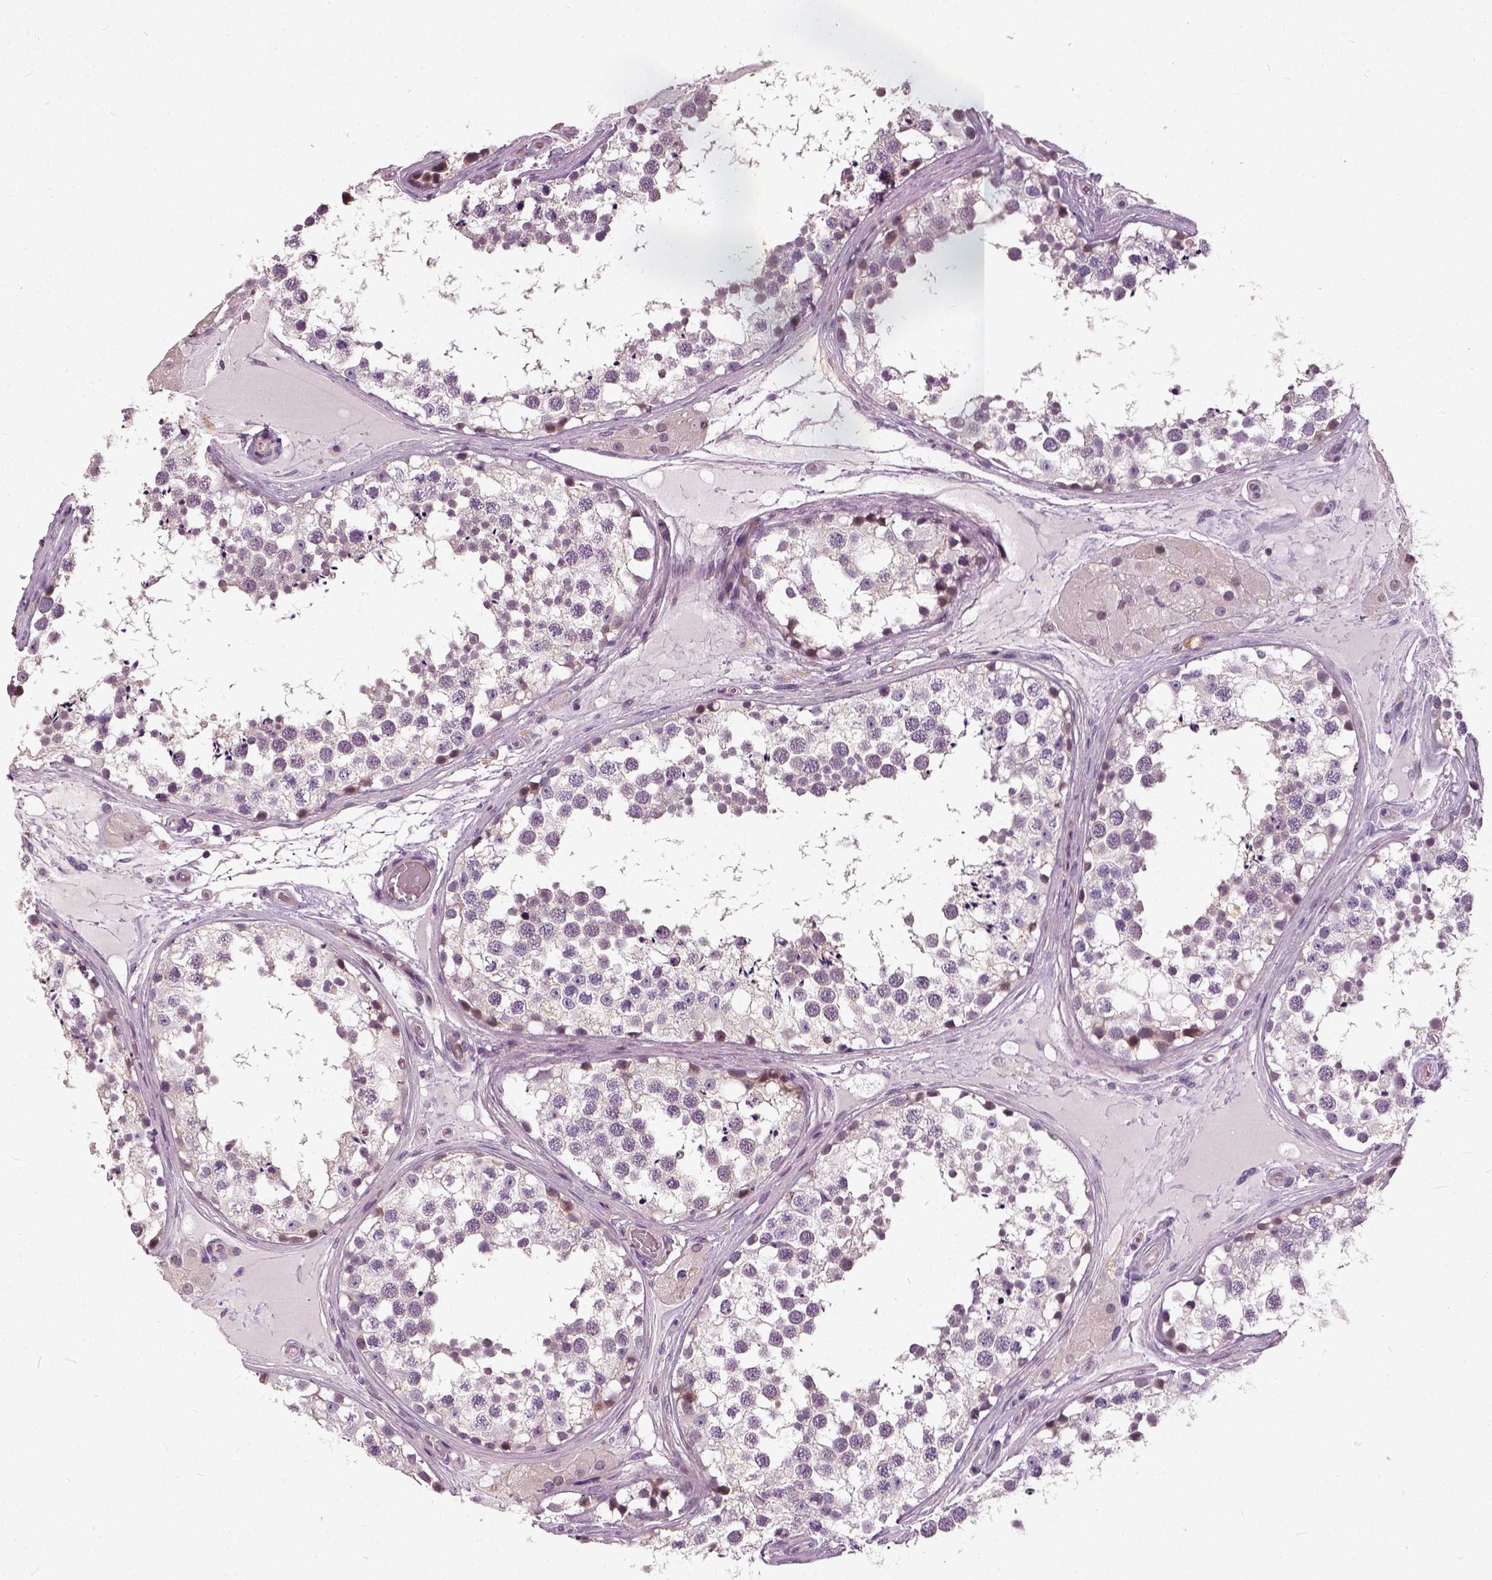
{"staining": {"intensity": "negative", "quantity": "none", "location": "none"}, "tissue": "testis", "cell_type": "Cells in seminiferous ducts", "image_type": "normal", "snomed": [{"axis": "morphology", "description": "Normal tissue, NOS"}, {"axis": "morphology", "description": "Seminoma, NOS"}, {"axis": "topography", "description": "Testis"}], "caption": "An immunohistochemistry (IHC) image of normal testis is shown. There is no staining in cells in seminiferous ducts of testis. (DAB immunohistochemistry, high magnification).", "gene": "ILRUN", "patient": {"sex": "male", "age": 65}}